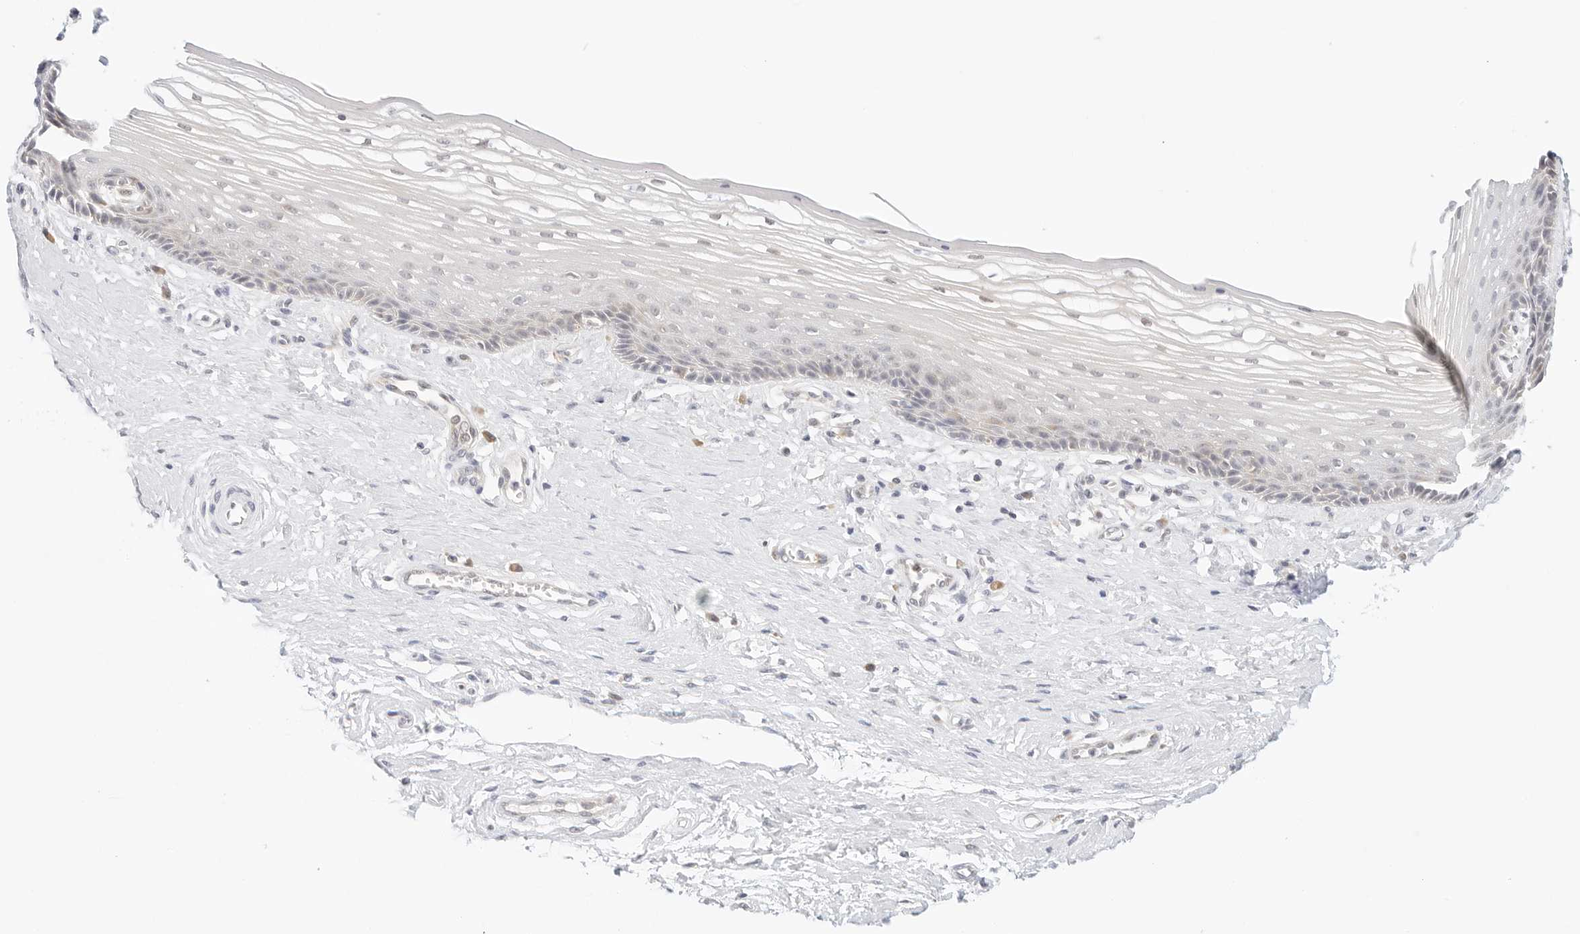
{"staining": {"intensity": "weak", "quantity": "<25%", "location": "cytoplasmic/membranous"}, "tissue": "vagina", "cell_type": "Squamous epithelial cells", "image_type": "normal", "snomed": [{"axis": "morphology", "description": "Normal tissue, NOS"}, {"axis": "topography", "description": "Vagina"}], "caption": "Protein analysis of normal vagina displays no significant positivity in squamous epithelial cells.", "gene": "ERO1B", "patient": {"sex": "female", "age": 46}}